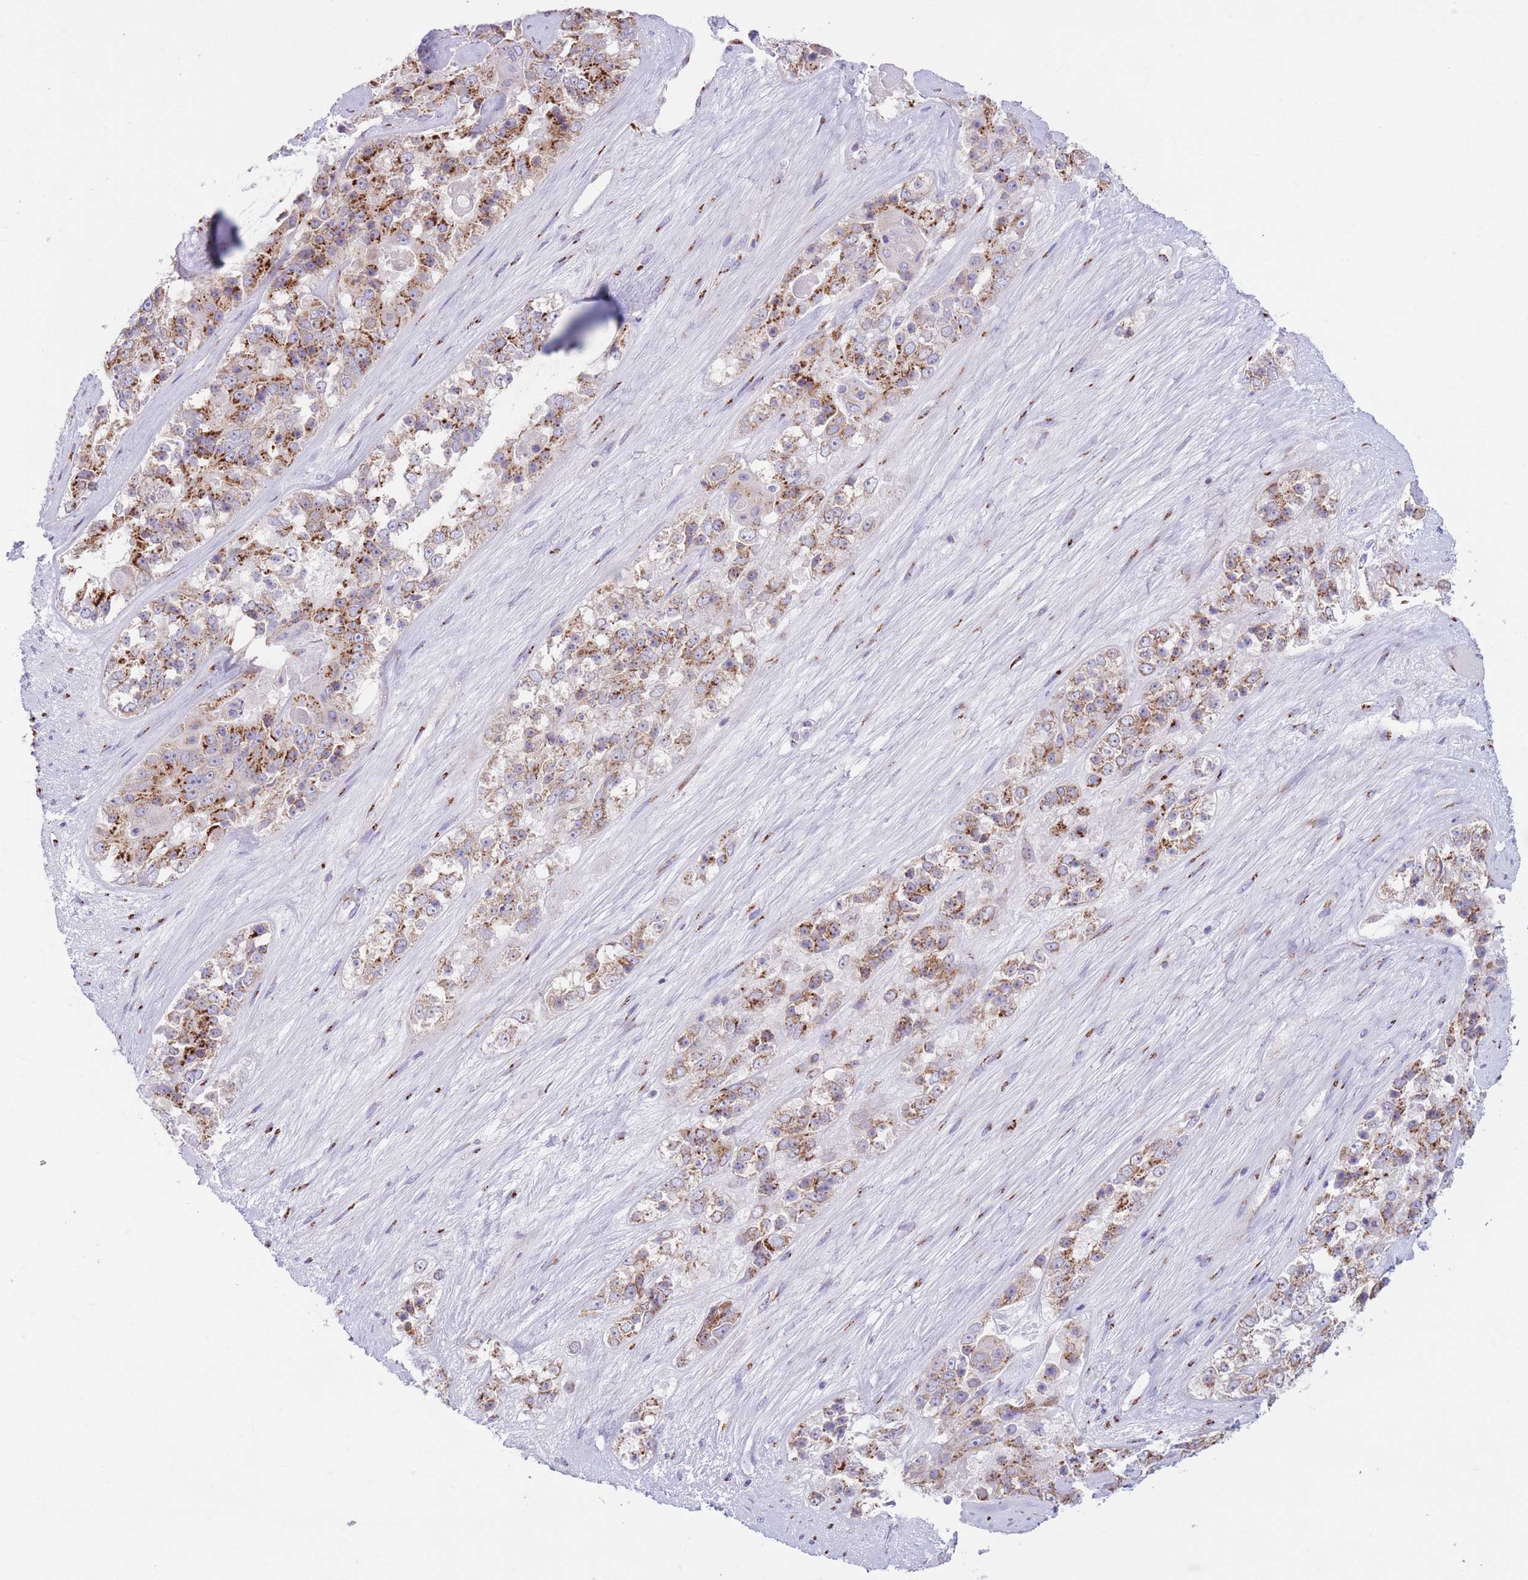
{"staining": {"intensity": "moderate", "quantity": ">75%", "location": "cytoplasmic/membranous"}, "tissue": "ovarian cancer", "cell_type": "Tumor cells", "image_type": "cancer", "snomed": [{"axis": "morphology", "description": "Carcinoma, endometroid"}, {"axis": "topography", "description": "Ovary"}], "caption": "Approximately >75% of tumor cells in ovarian cancer exhibit moderate cytoplasmic/membranous protein positivity as visualized by brown immunohistochemical staining.", "gene": "MPND", "patient": {"sex": "female", "age": 51}}